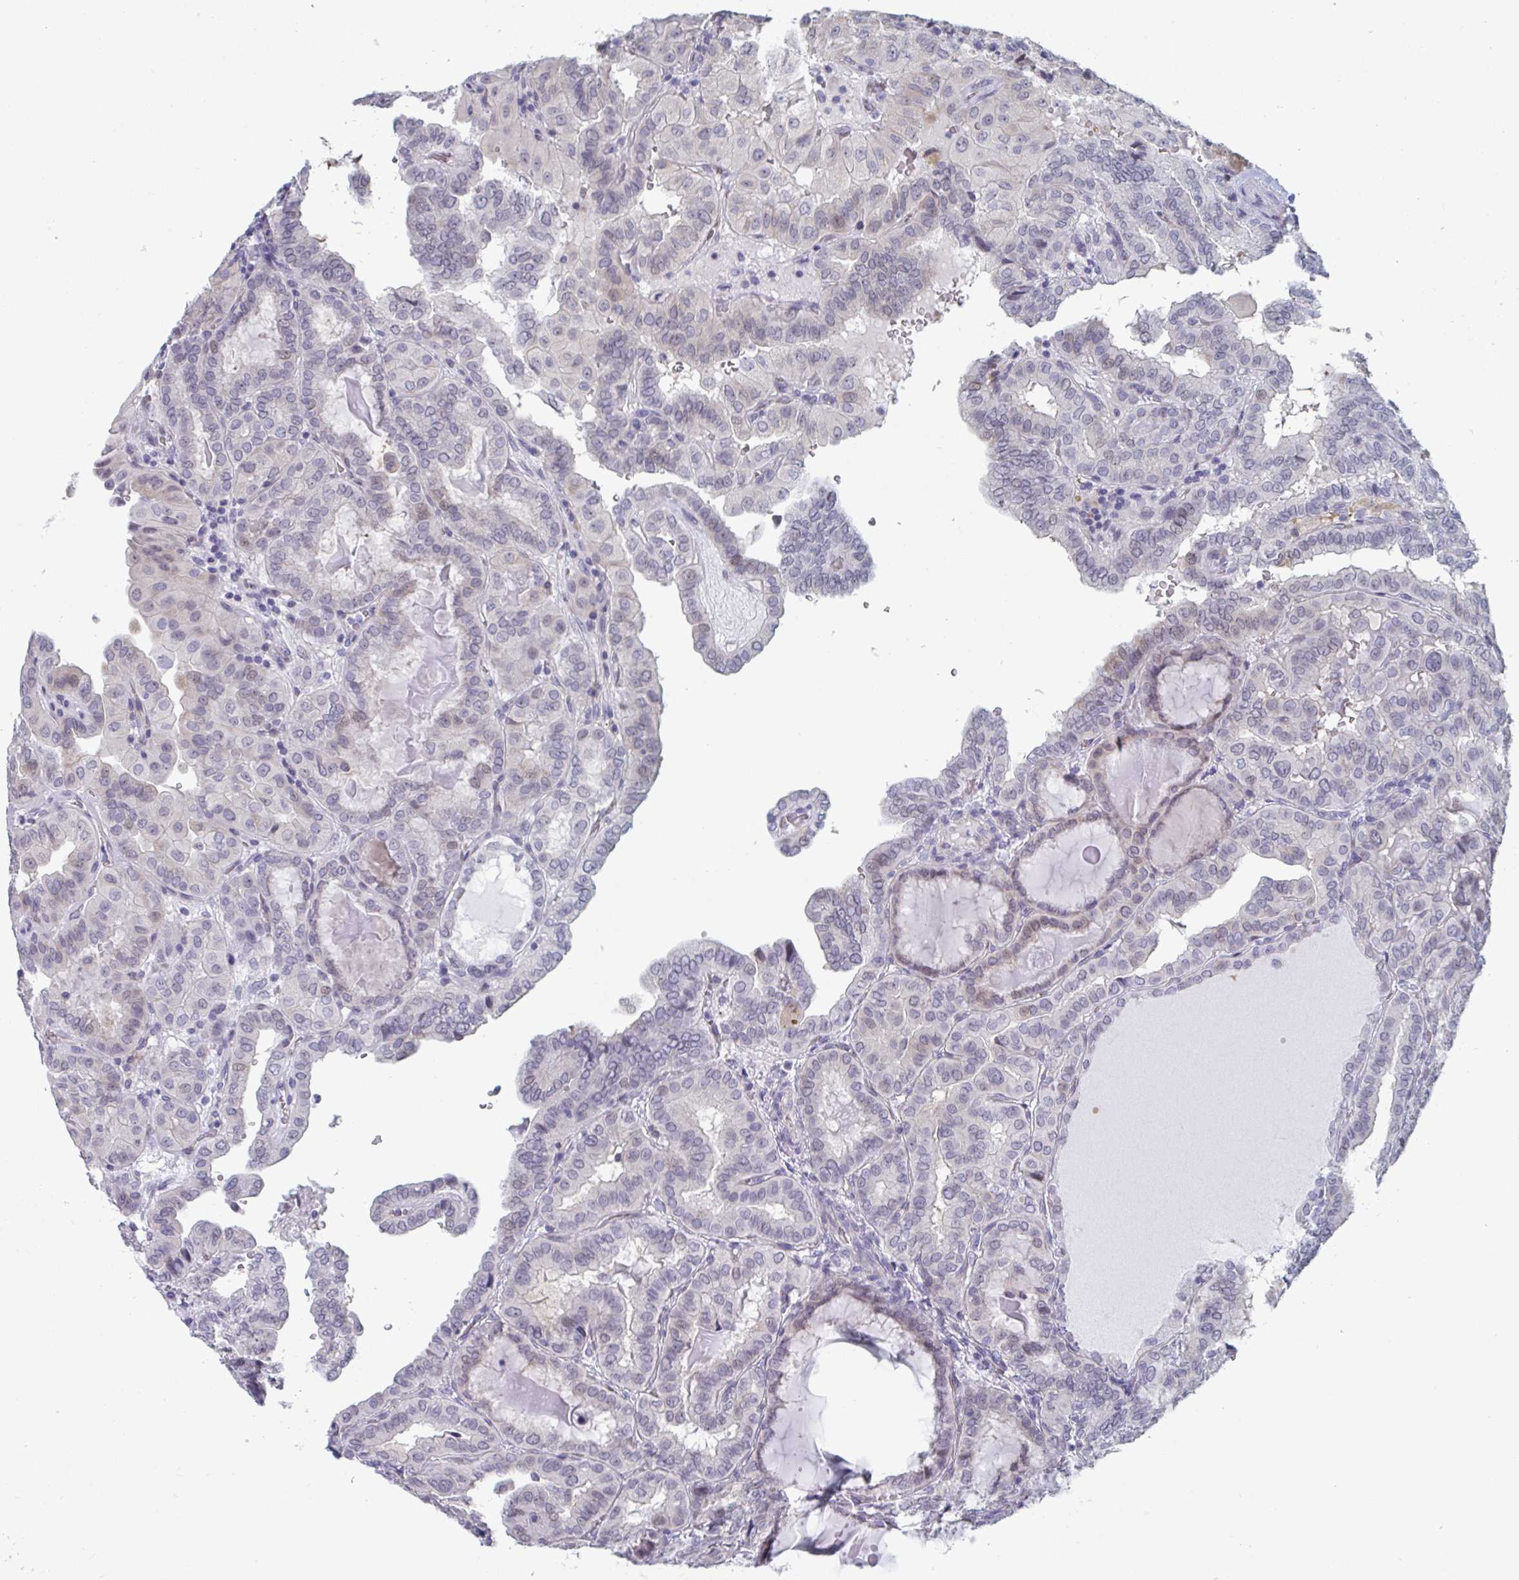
{"staining": {"intensity": "negative", "quantity": "none", "location": "none"}, "tissue": "thyroid cancer", "cell_type": "Tumor cells", "image_type": "cancer", "snomed": [{"axis": "morphology", "description": "Papillary adenocarcinoma, NOS"}, {"axis": "topography", "description": "Thyroid gland"}], "caption": "A histopathology image of thyroid cancer (papillary adenocarcinoma) stained for a protein reveals no brown staining in tumor cells. (Immunohistochemistry (ihc), brightfield microscopy, high magnification).", "gene": "FOXA1", "patient": {"sex": "female", "age": 46}}